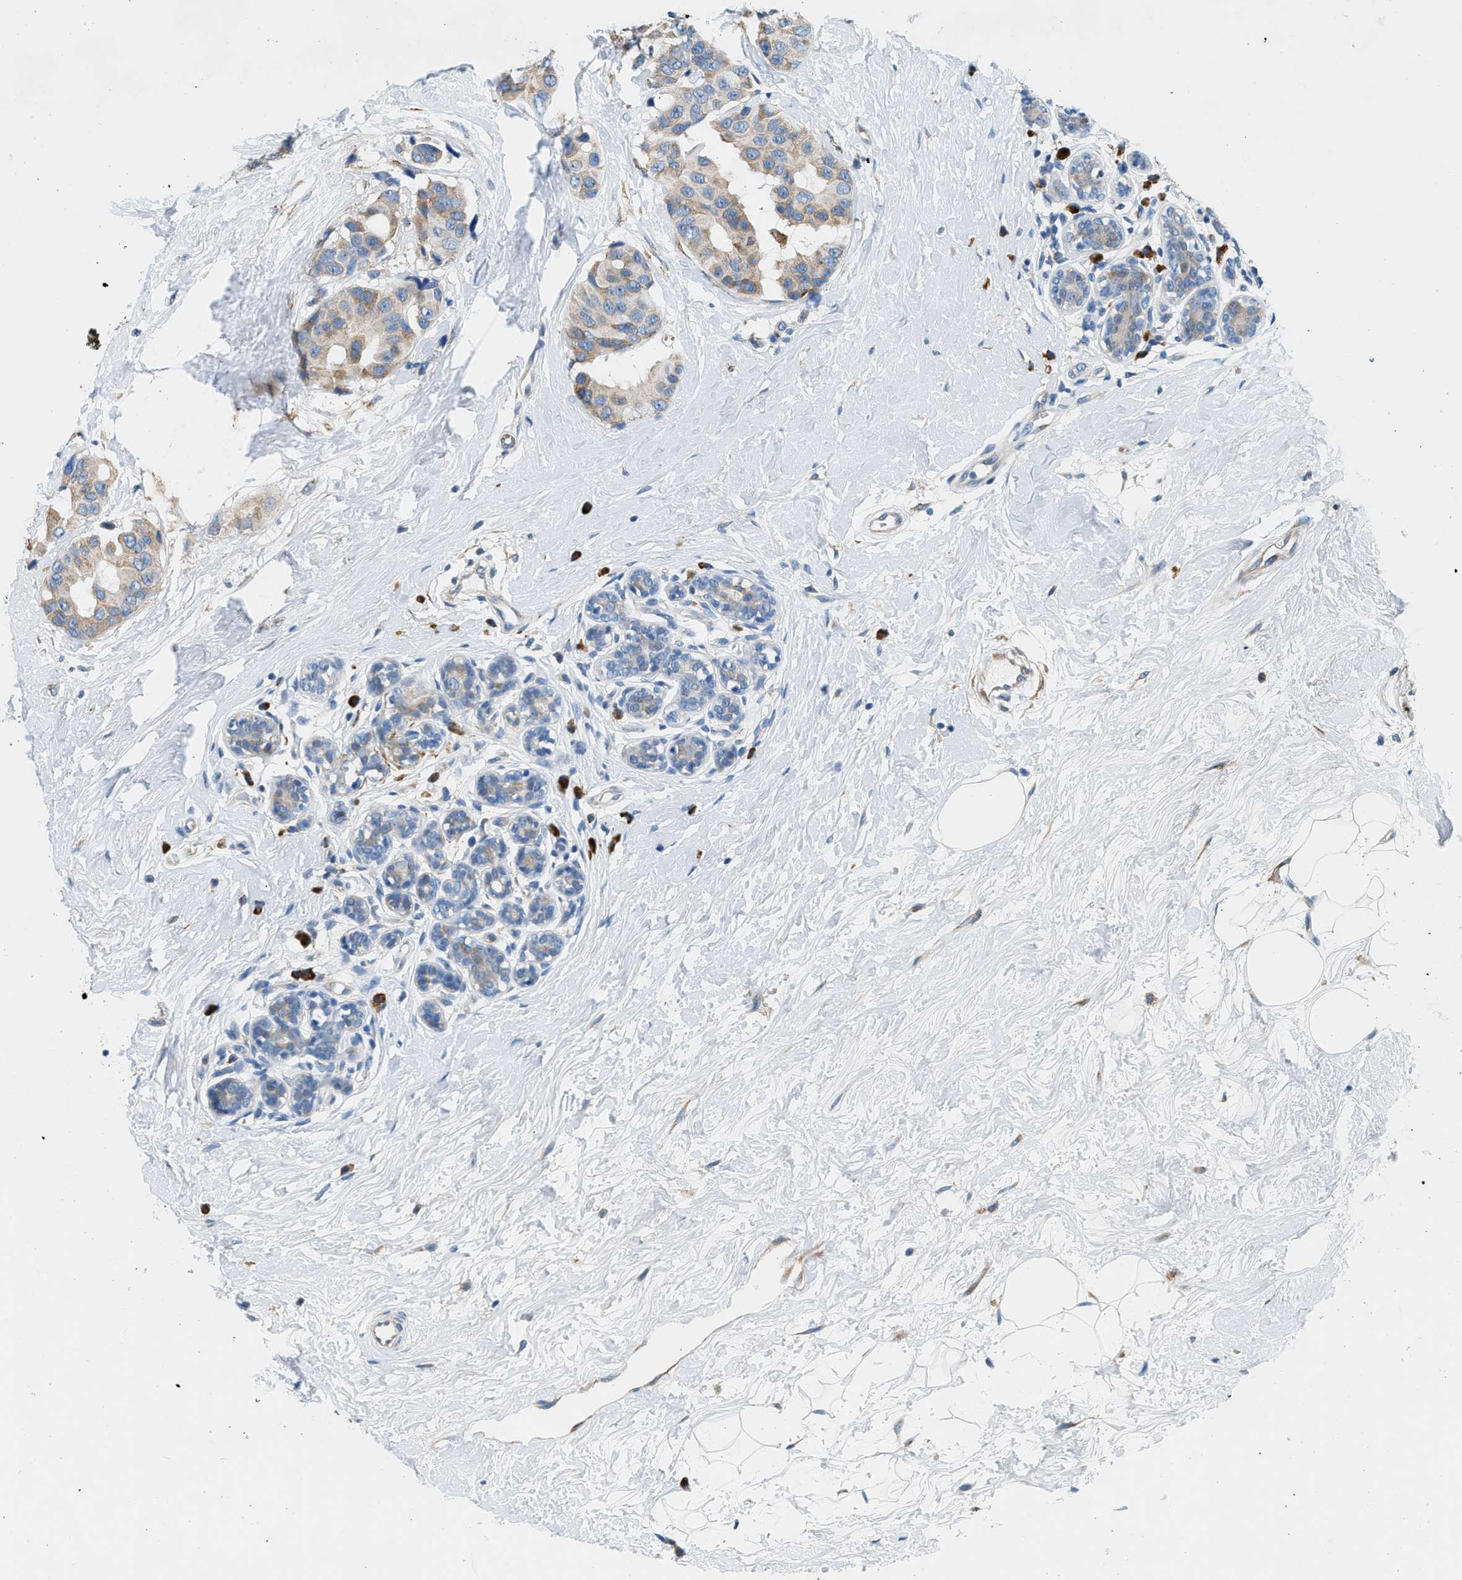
{"staining": {"intensity": "weak", "quantity": ">75%", "location": "cytoplasmic/membranous"}, "tissue": "breast cancer", "cell_type": "Tumor cells", "image_type": "cancer", "snomed": [{"axis": "morphology", "description": "Normal tissue, NOS"}, {"axis": "morphology", "description": "Duct carcinoma"}, {"axis": "topography", "description": "Breast"}], "caption": "There is low levels of weak cytoplasmic/membranous positivity in tumor cells of breast cancer (intraductal carcinoma), as demonstrated by immunohistochemical staining (brown color).", "gene": "CNTN6", "patient": {"sex": "female", "age": 39}}